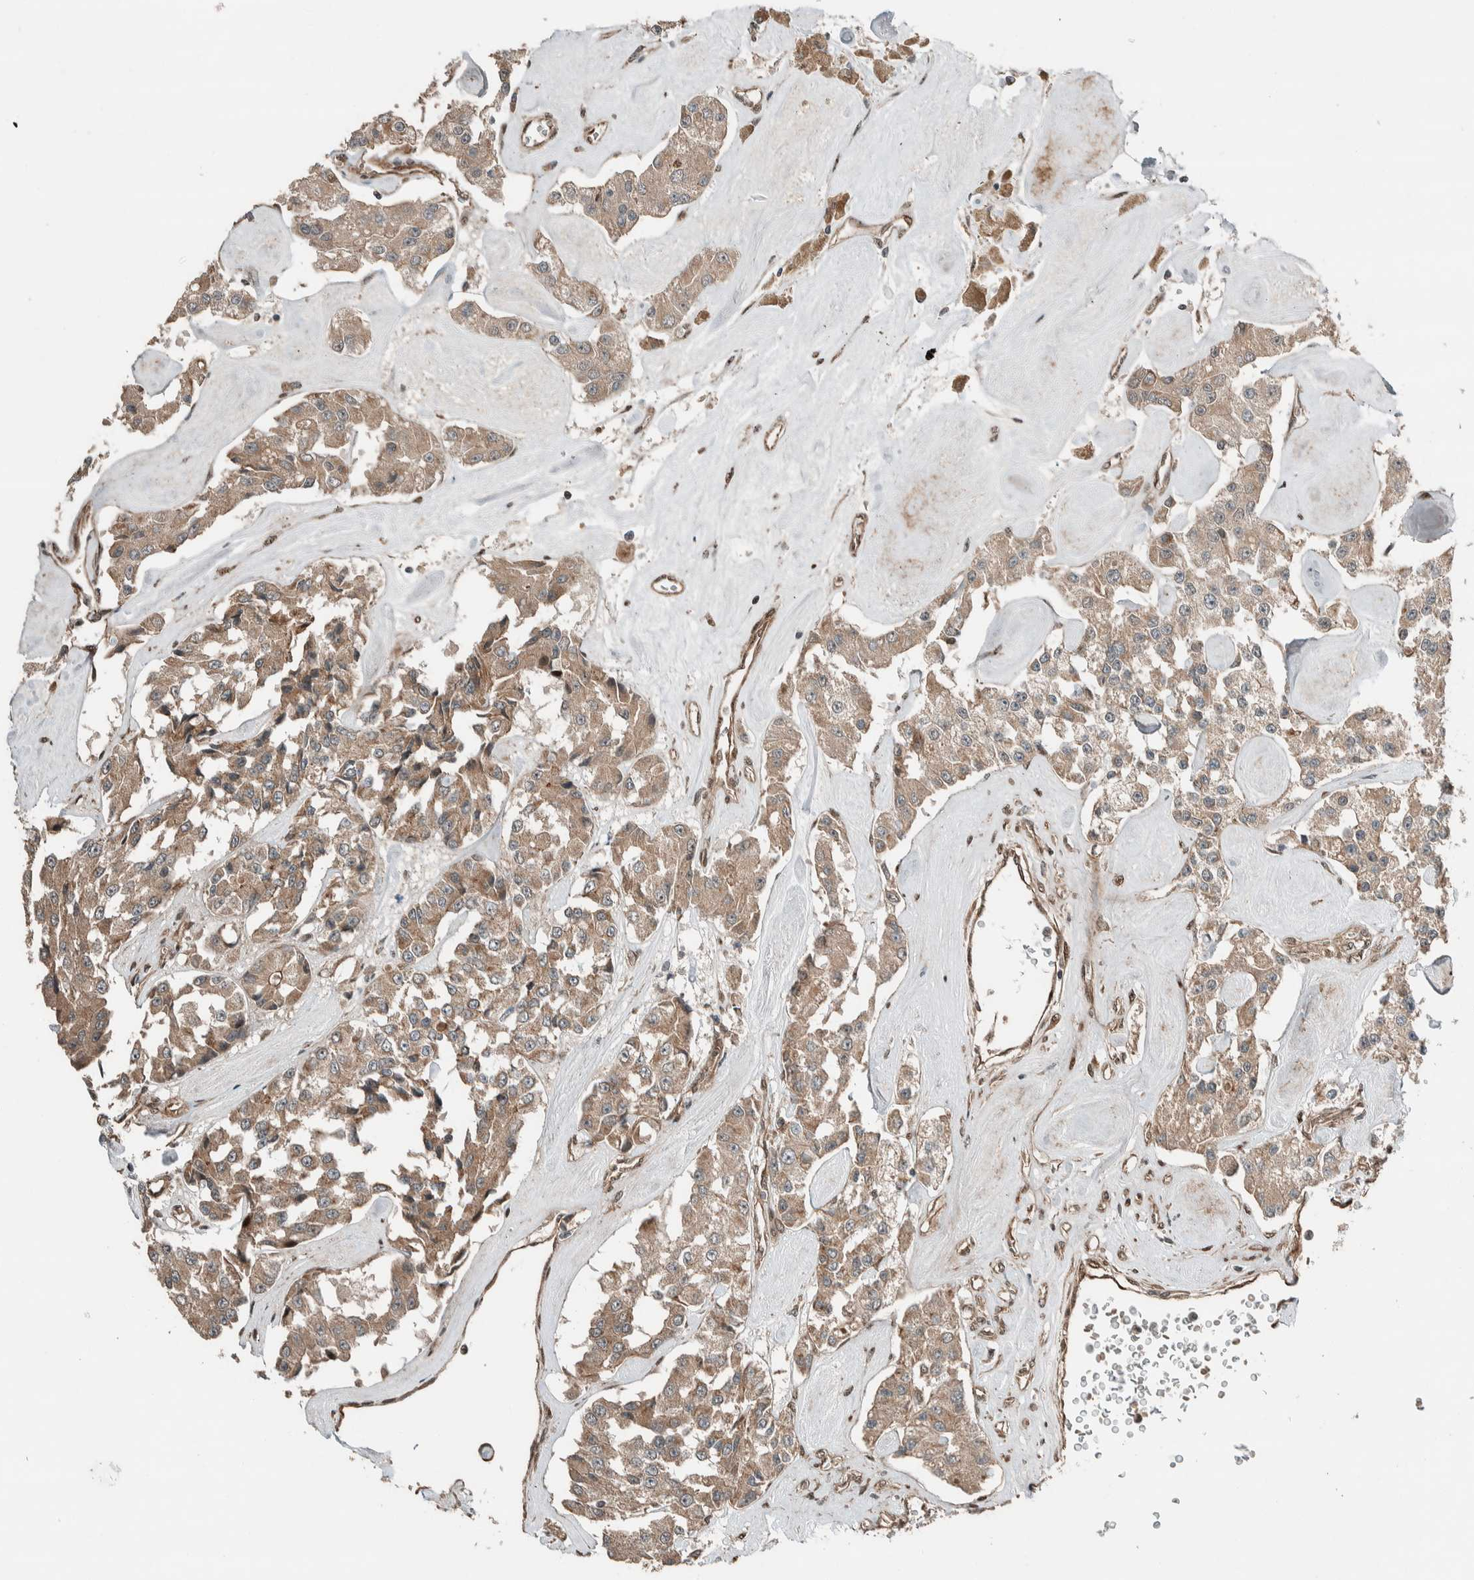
{"staining": {"intensity": "weak", "quantity": ">75%", "location": "cytoplasmic/membranous"}, "tissue": "carcinoid", "cell_type": "Tumor cells", "image_type": "cancer", "snomed": [{"axis": "morphology", "description": "Carcinoid, malignant, NOS"}, {"axis": "topography", "description": "Pancreas"}], "caption": "A brown stain shows weak cytoplasmic/membranous expression of a protein in human carcinoid tumor cells.", "gene": "STXBP4", "patient": {"sex": "male", "age": 41}}